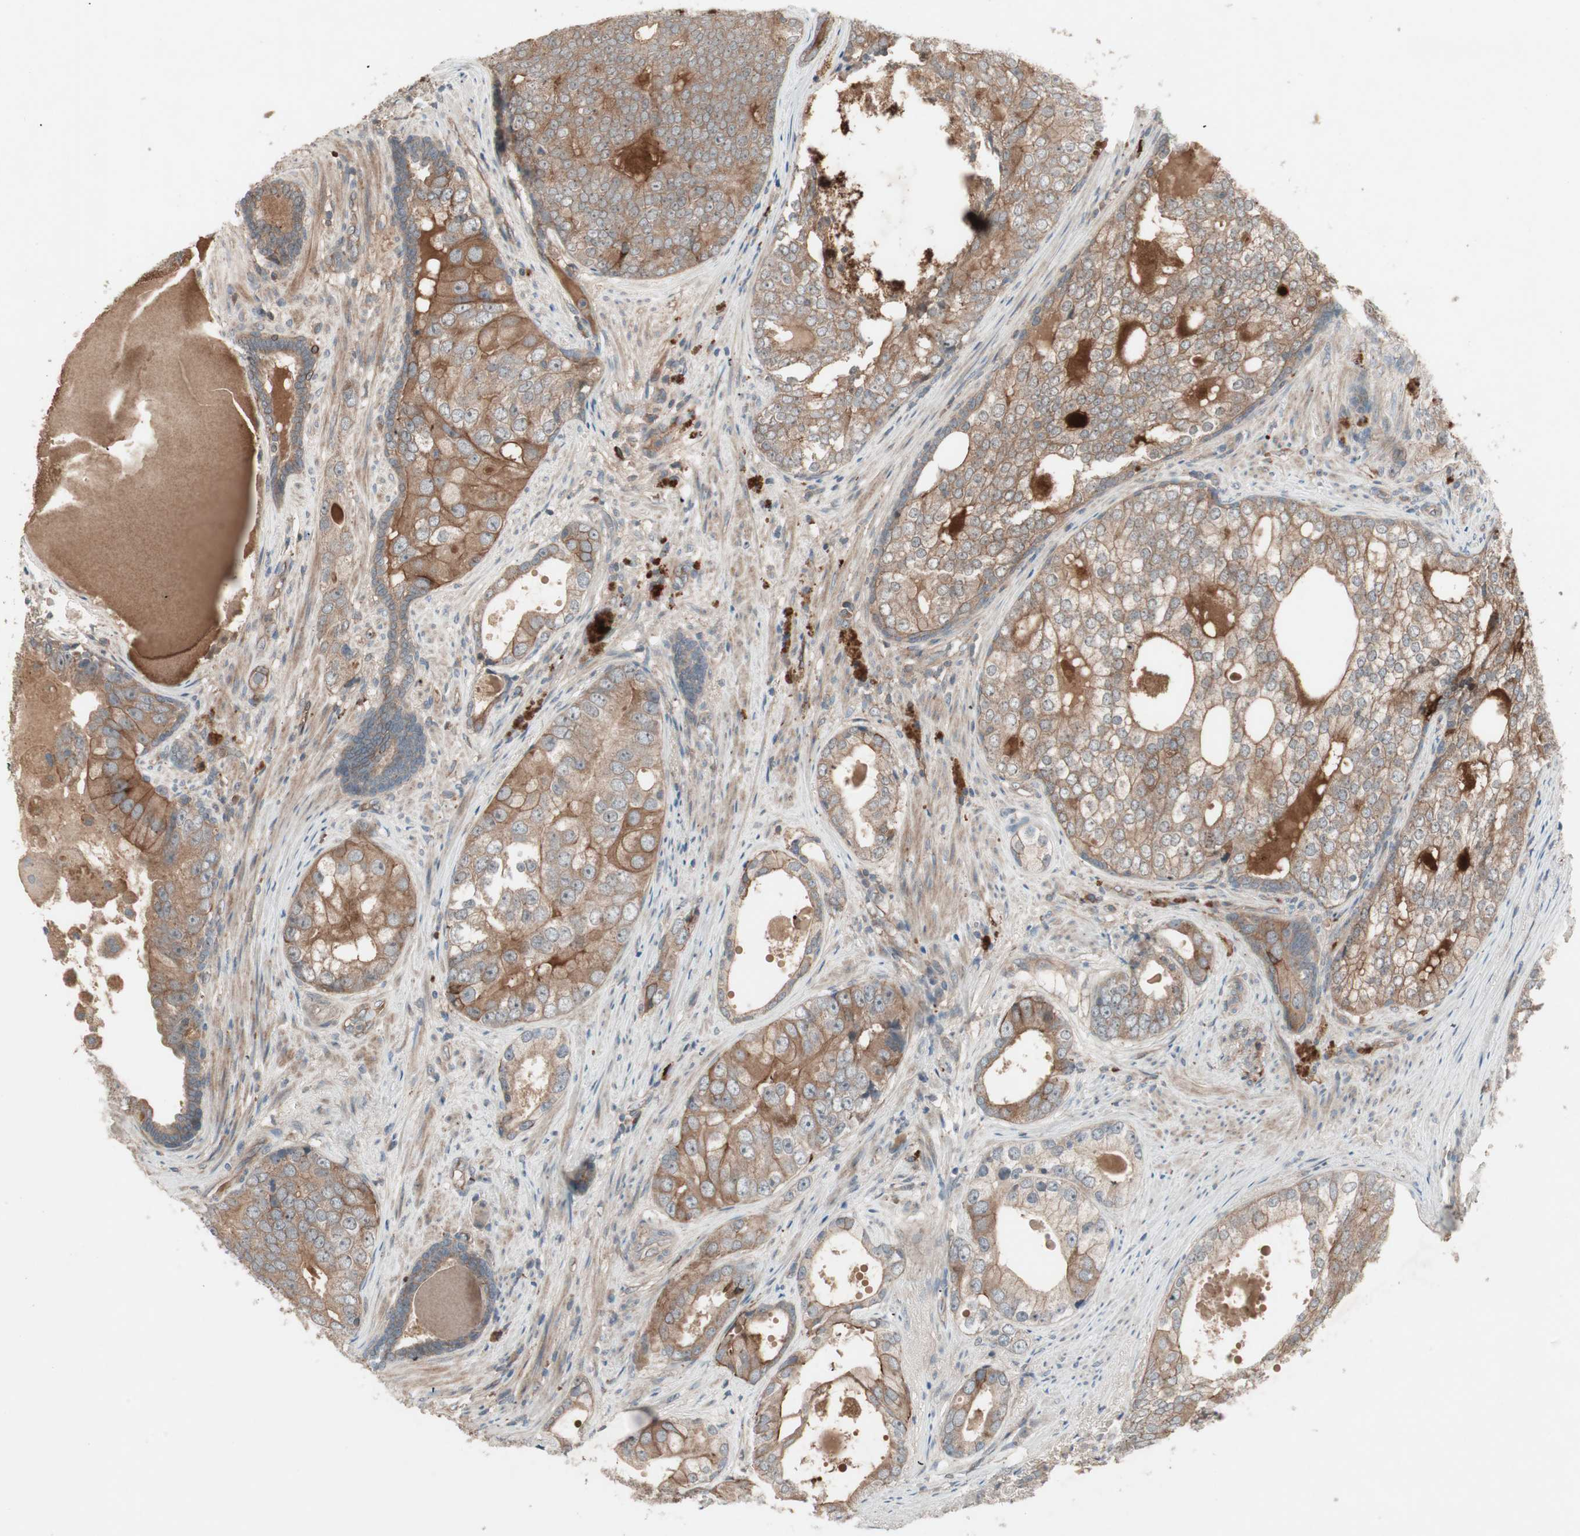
{"staining": {"intensity": "moderate", "quantity": ">75%", "location": "cytoplasmic/membranous"}, "tissue": "prostate cancer", "cell_type": "Tumor cells", "image_type": "cancer", "snomed": [{"axis": "morphology", "description": "Adenocarcinoma, High grade"}, {"axis": "topography", "description": "Prostate"}], "caption": "High-grade adenocarcinoma (prostate) stained for a protein displays moderate cytoplasmic/membranous positivity in tumor cells. Nuclei are stained in blue.", "gene": "TFPI", "patient": {"sex": "male", "age": 66}}